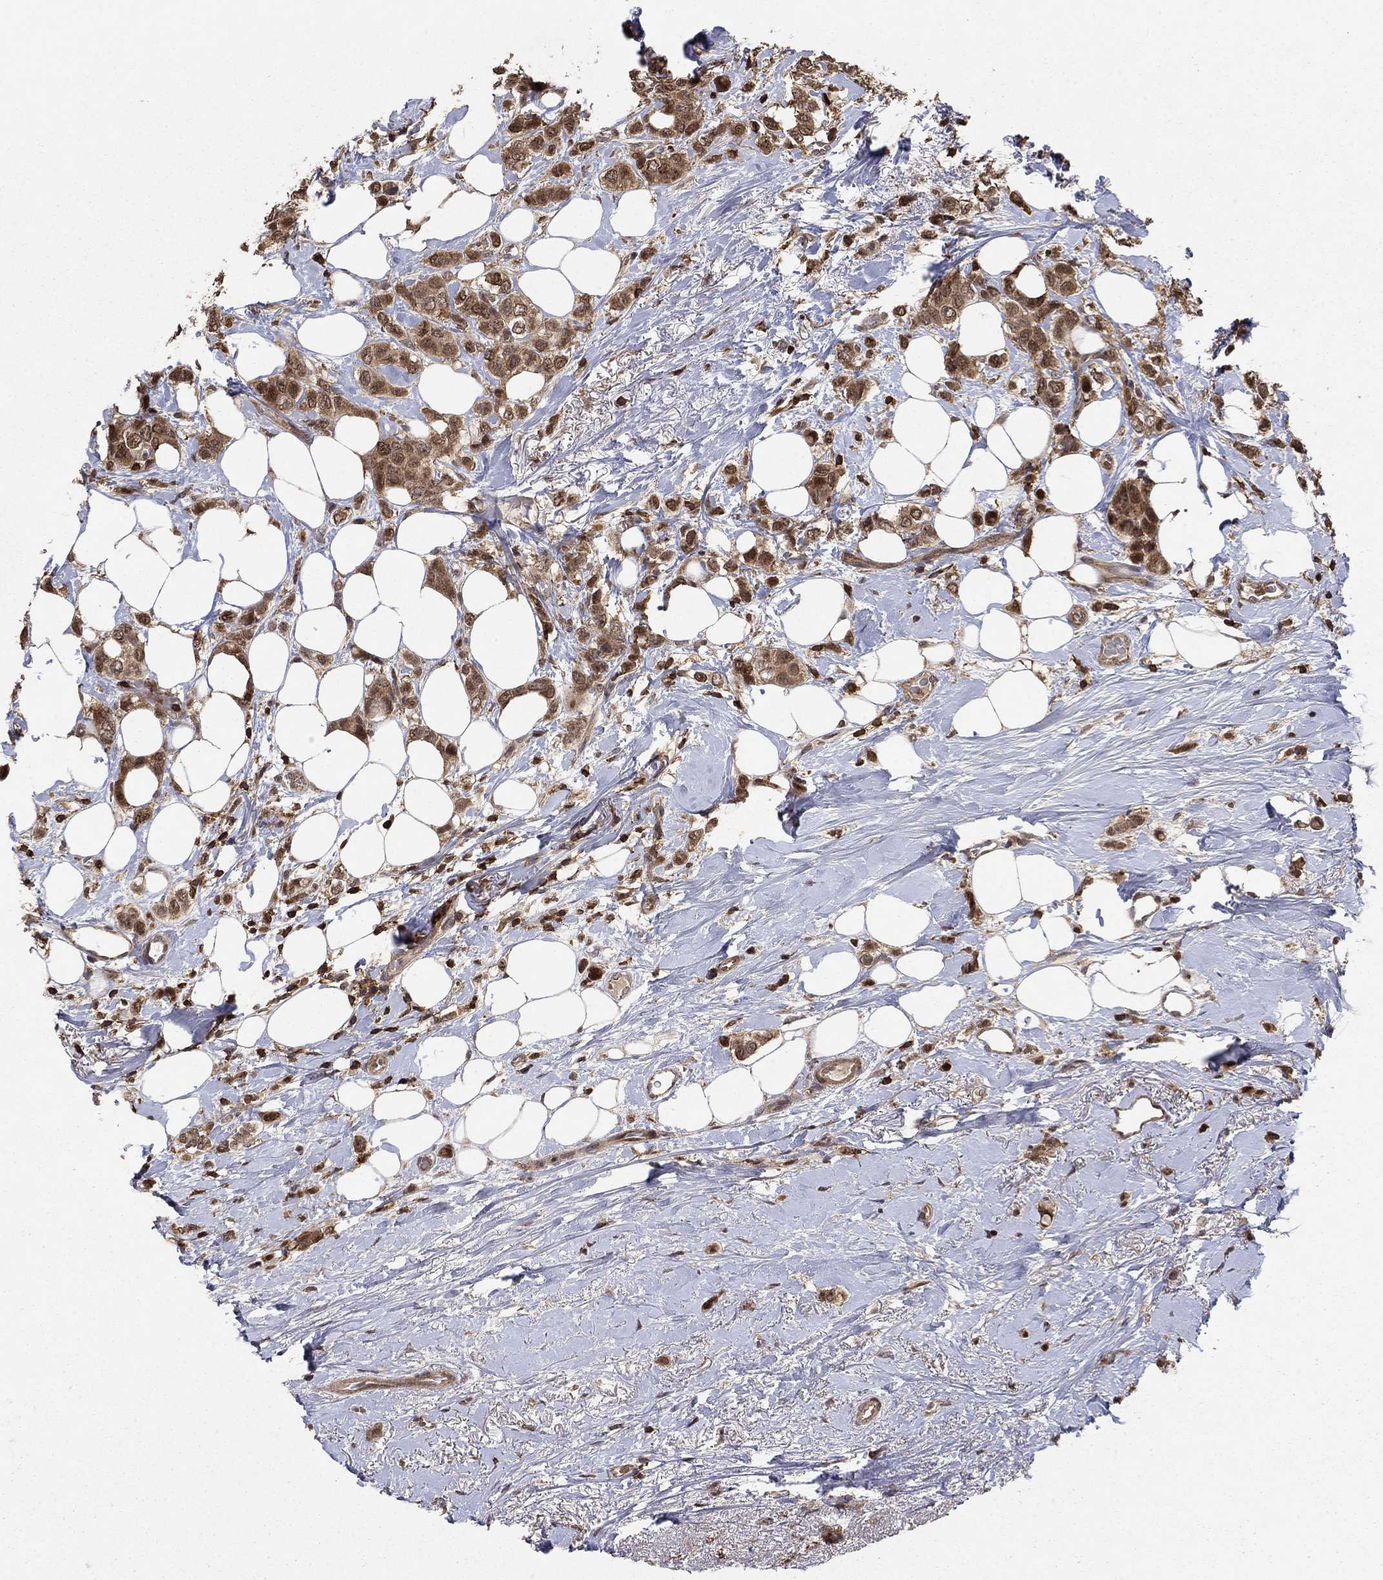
{"staining": {"intensity": "strong", "quantity": "25%-75%", "location": "cytoplasmic/membranous,nuclear"}, "tissue": "breast cancer", "cell_type": "Tumor cells", "image_type": "cancer", "snomed": [{"axis": "morphology", "description": "Lobular carcinoma"}, {"axis": "topography", "description": "Breast"}], "caption": "Protein staining displays strong cytoplasmic/membranous and nuclear positivity in approximately 25%-75% of tumor cells in breast lobular carcinoma.", "gene": "CCDC66", "patient": {"sex": "female", "age": 66}}